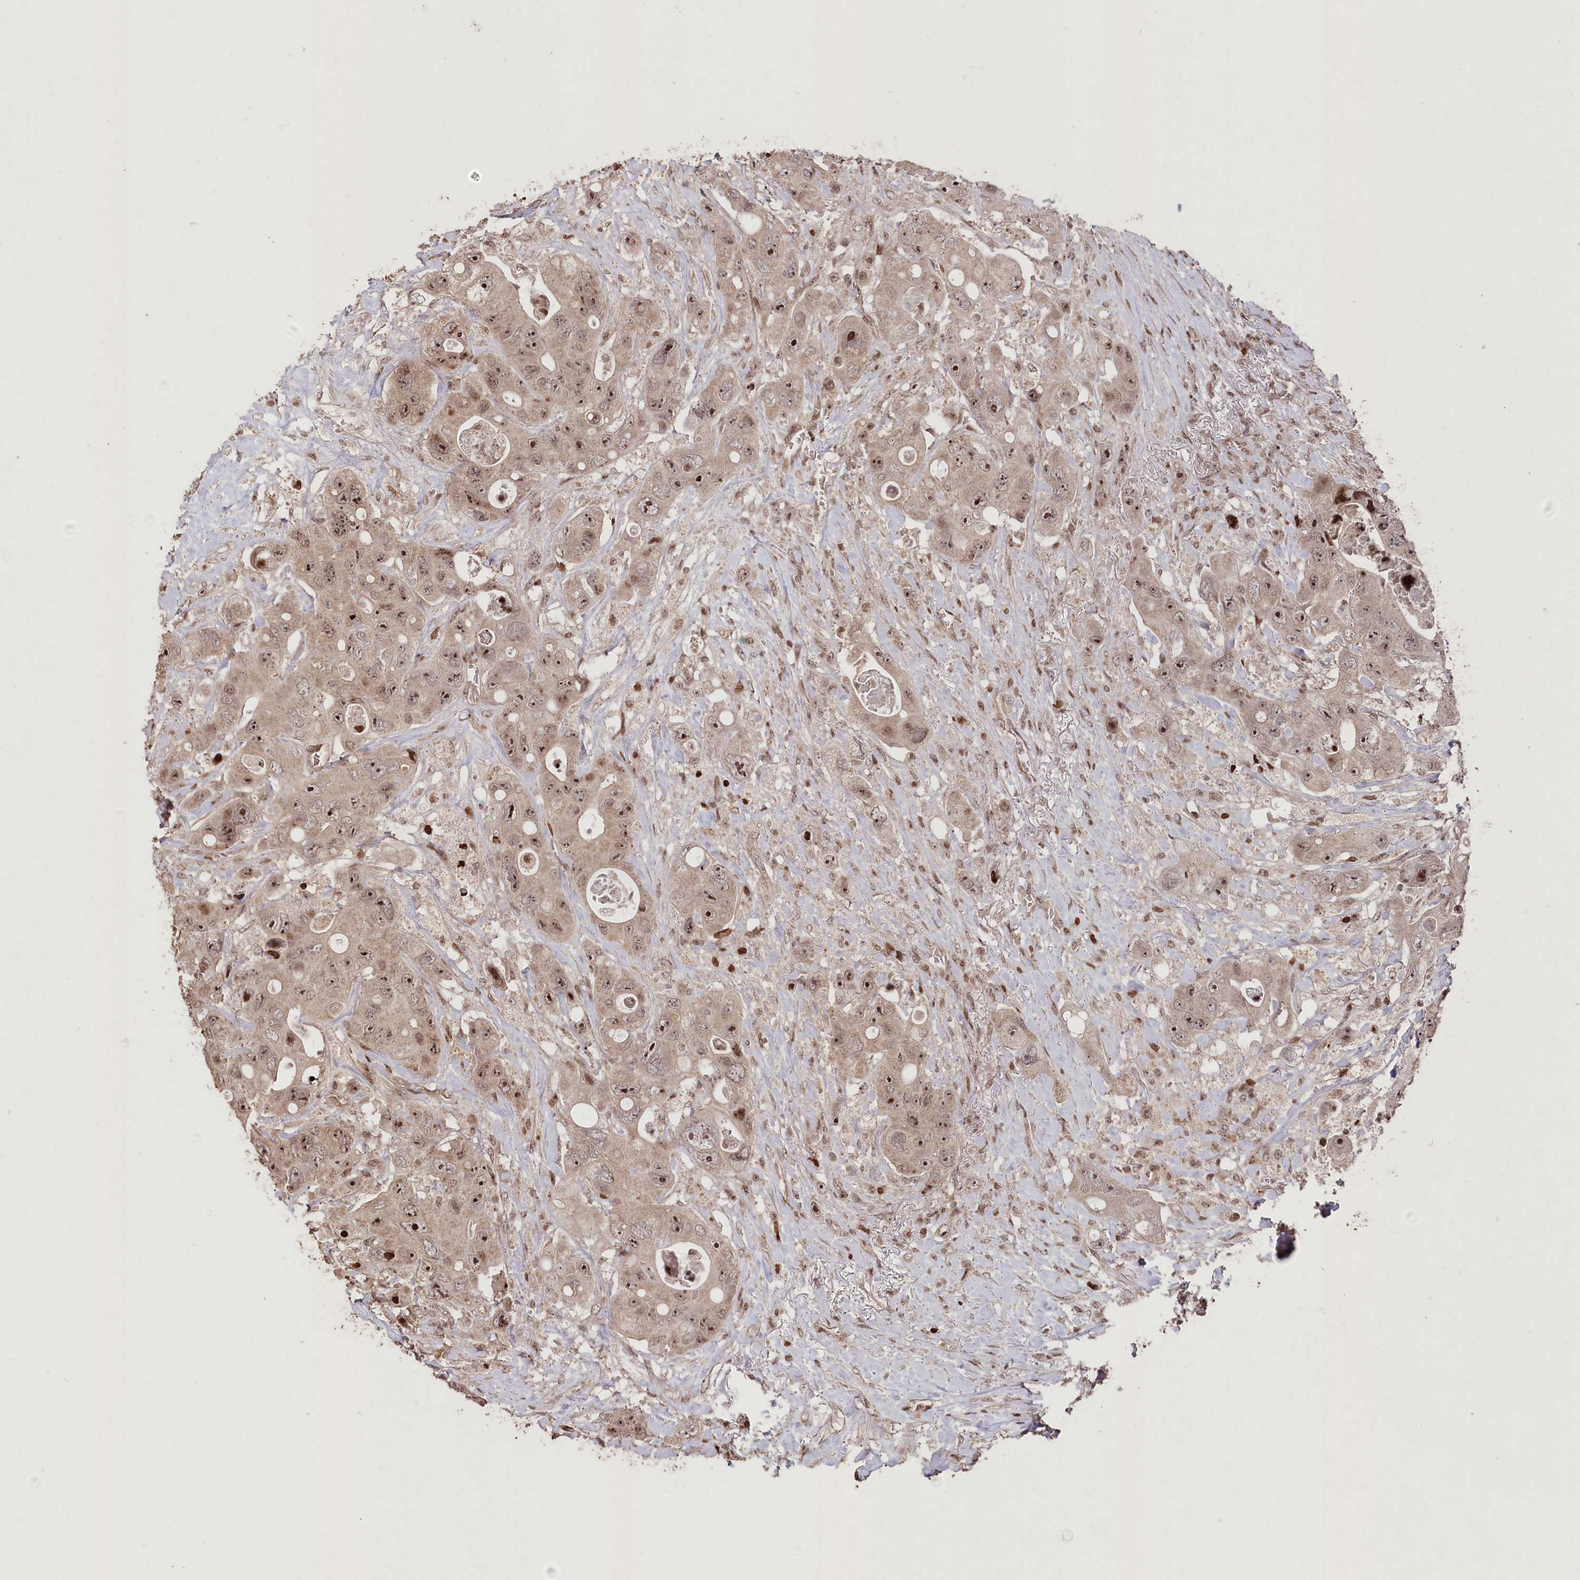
{"staining": {"intensity": "moderate", "quantity": ">75%", "location": "nuclear"}, "tissue": "colorectal cancer", "cell_type": "Tumor cells", "image_type": "cancer", "snomed": [{"axis": "morphology", "description": "Adenocarcinoma, NOS"}, {"axis": "topography", "description": "Colon"}], "caption": "Protein expression analysis of human colorectal cancer (adenocarcinoma) reveals moderate nuclear expression in approximately >75% of tumor cells.", "gene": "CCSER2", "patient": {"sex": "female", "age": 46}}